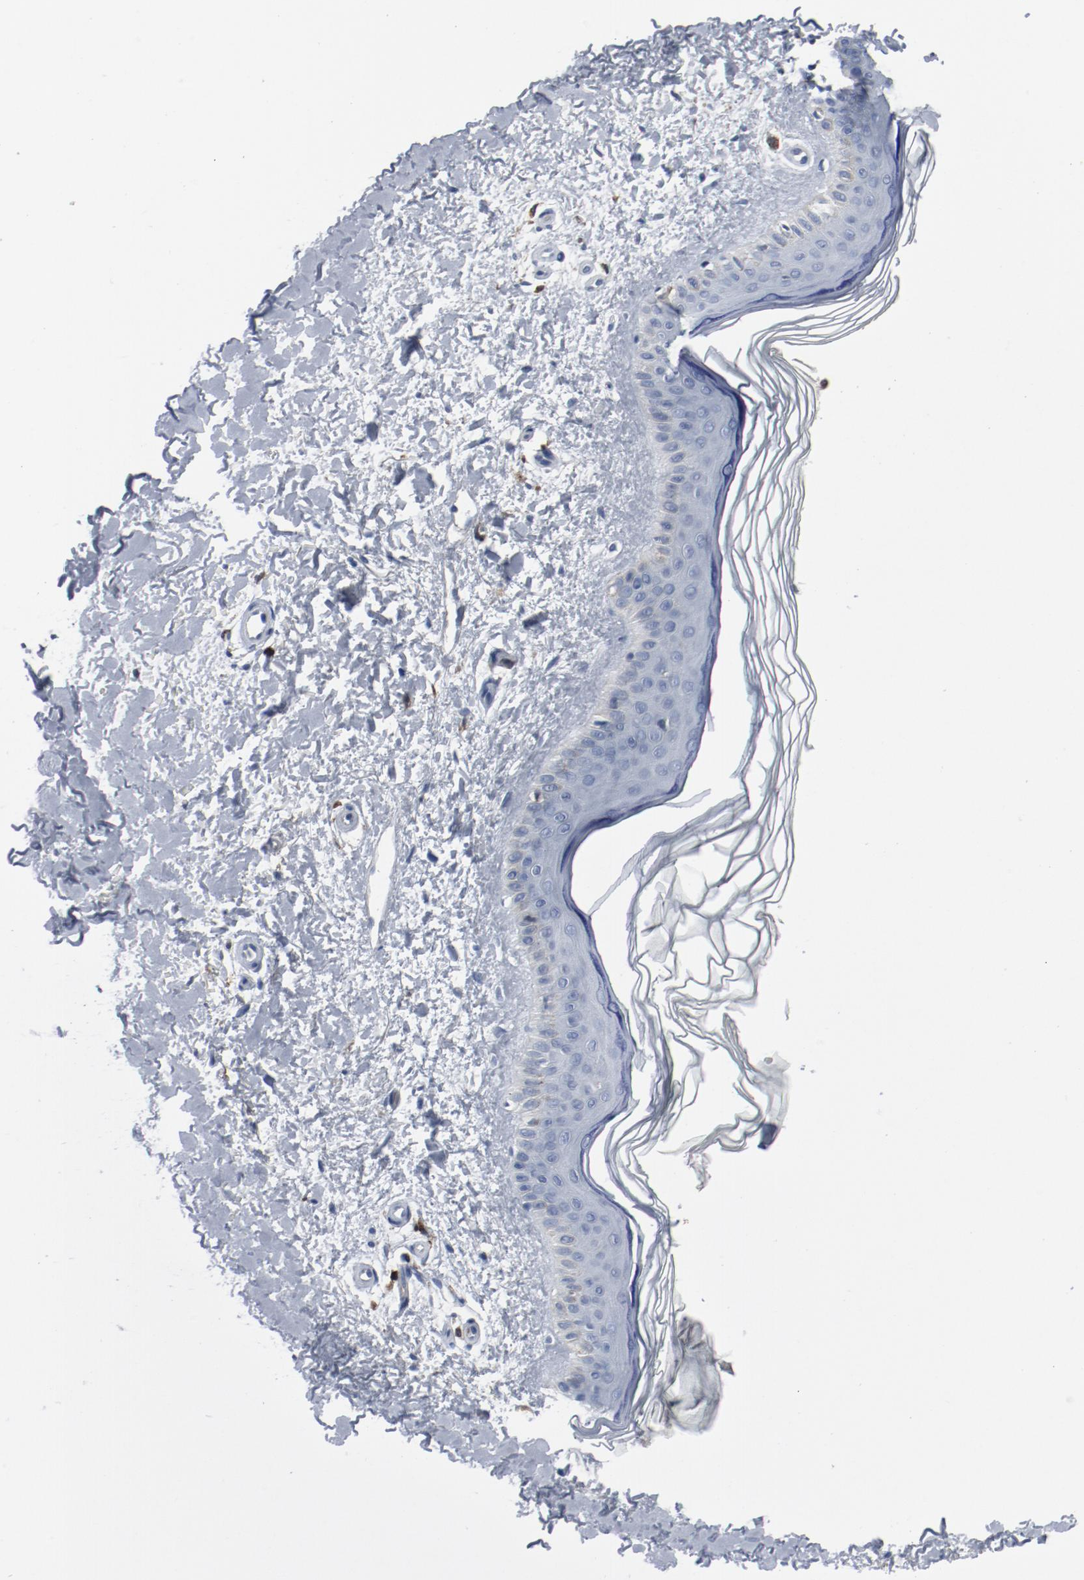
{"staining": {"intensity": "negative", "quantity": "none", "location": "none"}, "tissue": "skin", "cell_type": "Fibroblasts", "image_type": "normal", "snomed": [{"axis": "morphology", "description": "Normal tissue, NOS"}, {"axis": "topography", "description": "Skin"}], "caption": "Immunohistochemistry (IHC) of normal skin exhibits no positivity in fibroblasts. The staining is performed using DAB (3,3'-diaminobenzidine) brown chromogen with nuclei counter-stained in using hematoxylin.", "gene": "LCP2", "patient": {"sex": "female", "age": 19}}